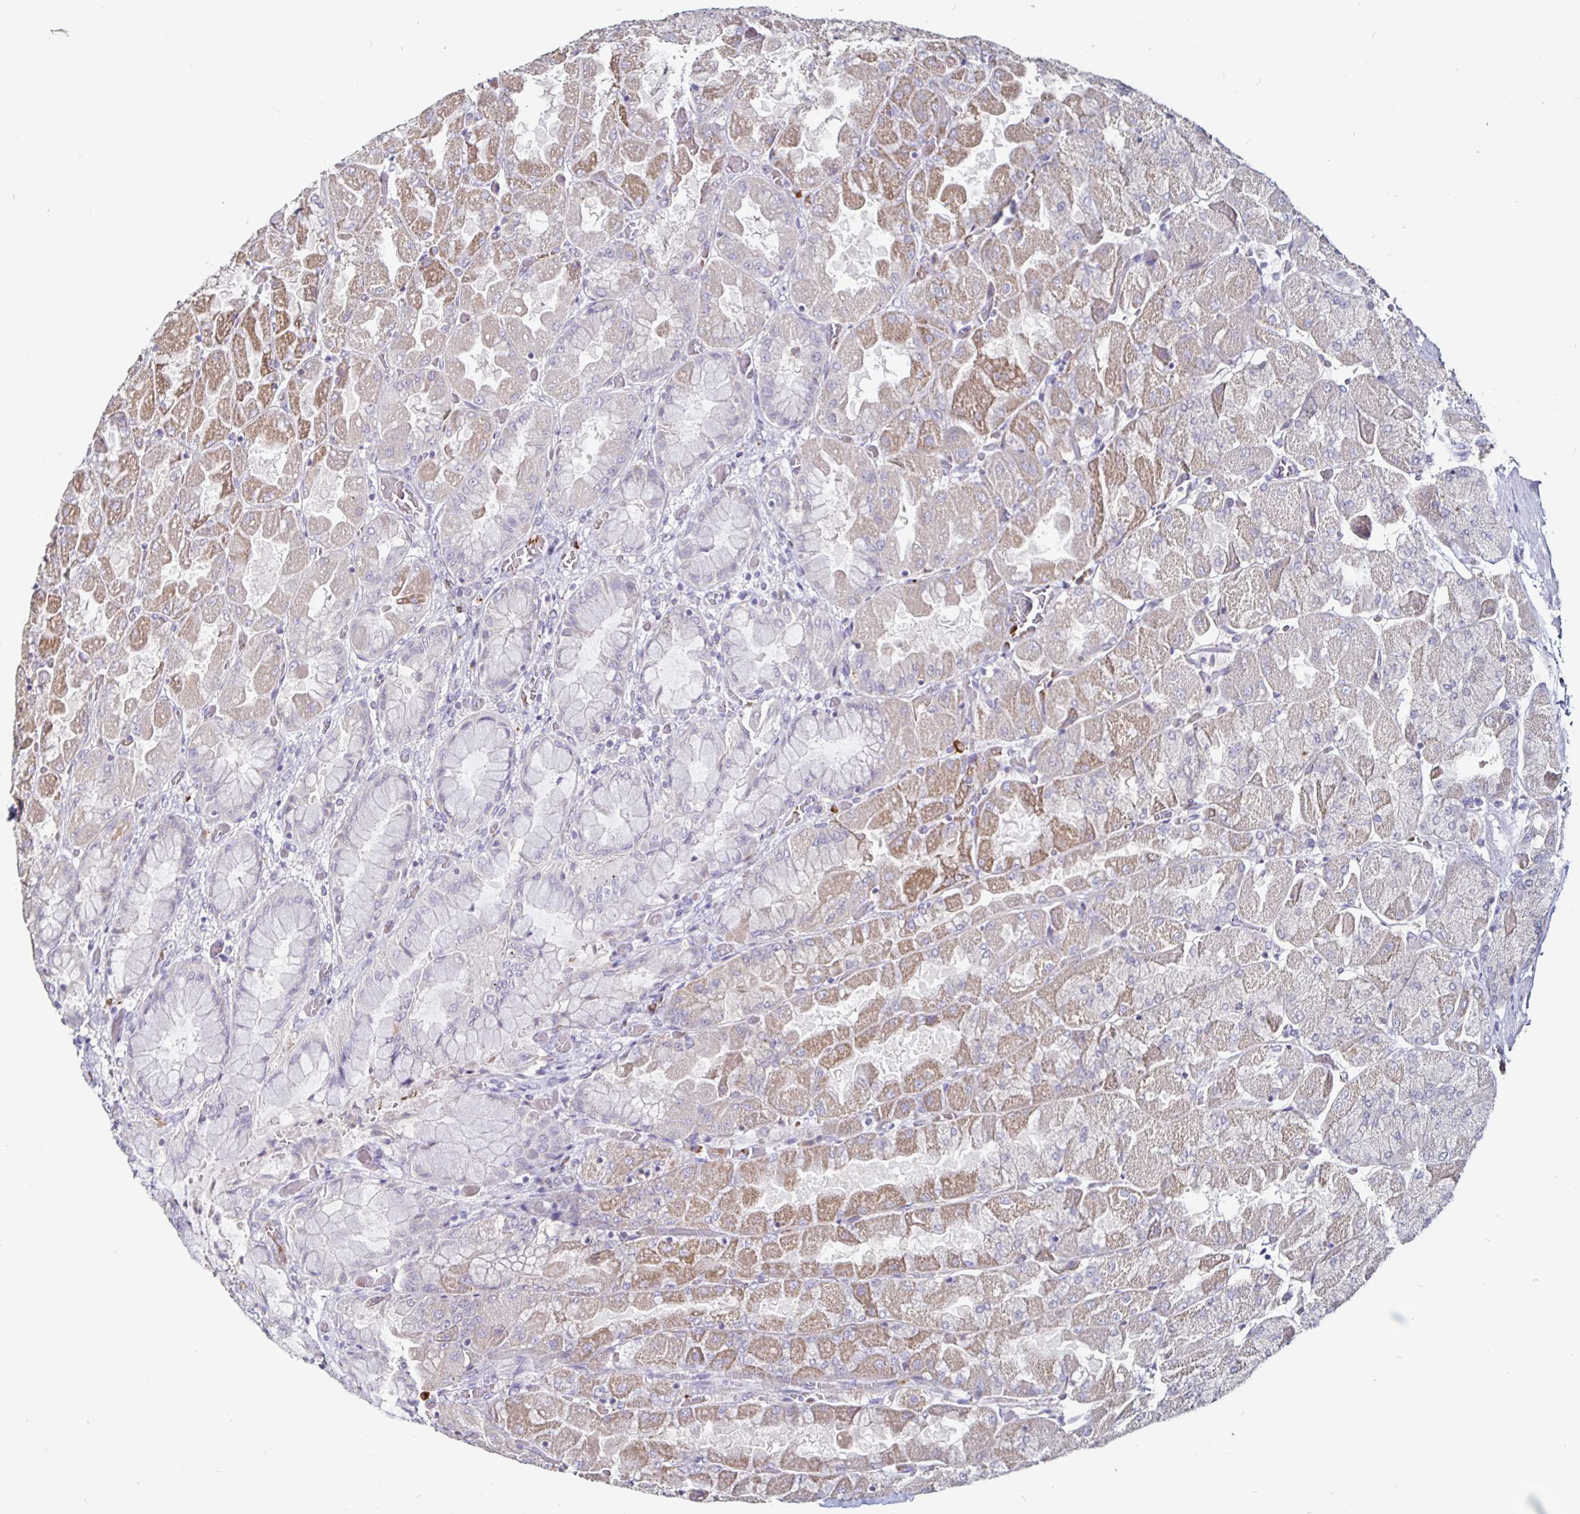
{"staining": {"intensity": "moderate", "quantity": "<25%", "location": "cytoplasmic/membranous"}, "tissue": "stomach", "cell_type": "Glandular cells", "image_type": "normal", "snomed": [{"axis": "morphology", "description": "Normal tissue, NOS"}, {"axis": "topography", "description": "Stomach"}], "caption": "Benign stomach shows moderate cytoplasmic/membranous expression in approximately <25% of glandular cells.", "gene": "FAIM2", "patient": {"sex": "female", "age": 61}}